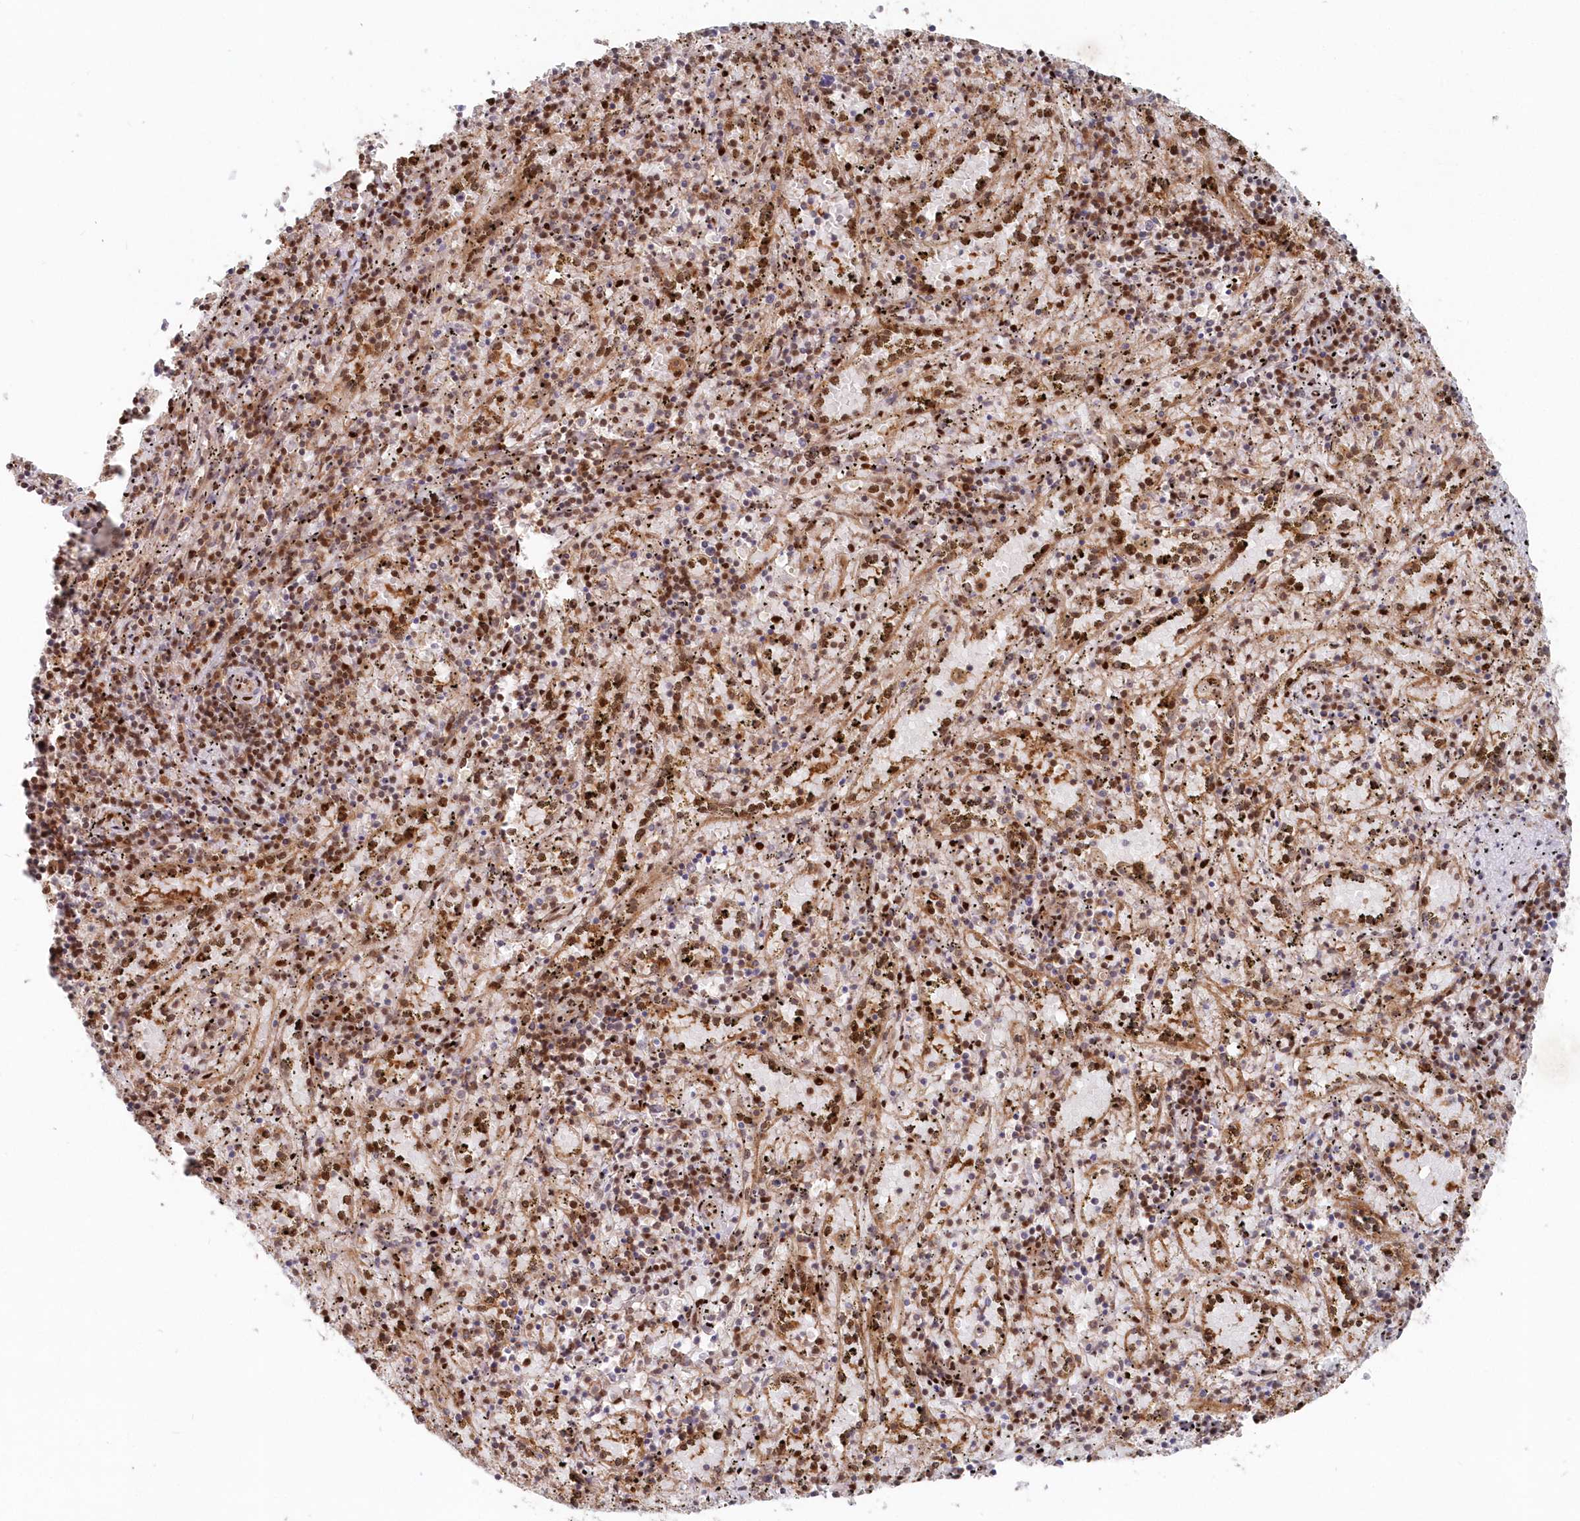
{"staining": {"intensity": "moderate", "quantity": "25%-75%", "location": "cytoplasmic/membranous,nuclear"}, "tissue": "spleen", "cell_type": "Cells in red pulp", "image_type": "normal", "snomed": [{"axis": "morphology", "description": "Normal tissue, NOS"}, {"axis": "topography", "description": "Spleen"}], "caption": "An IHC image of normal tissue is shown. Protein staining in brown highlights moderate cytoplasmic/membranous,nuclear positivity in spleen within cells in red pulp.", "gene": "ABHD14B", "patient": {"sex": "male", "age": 11}}